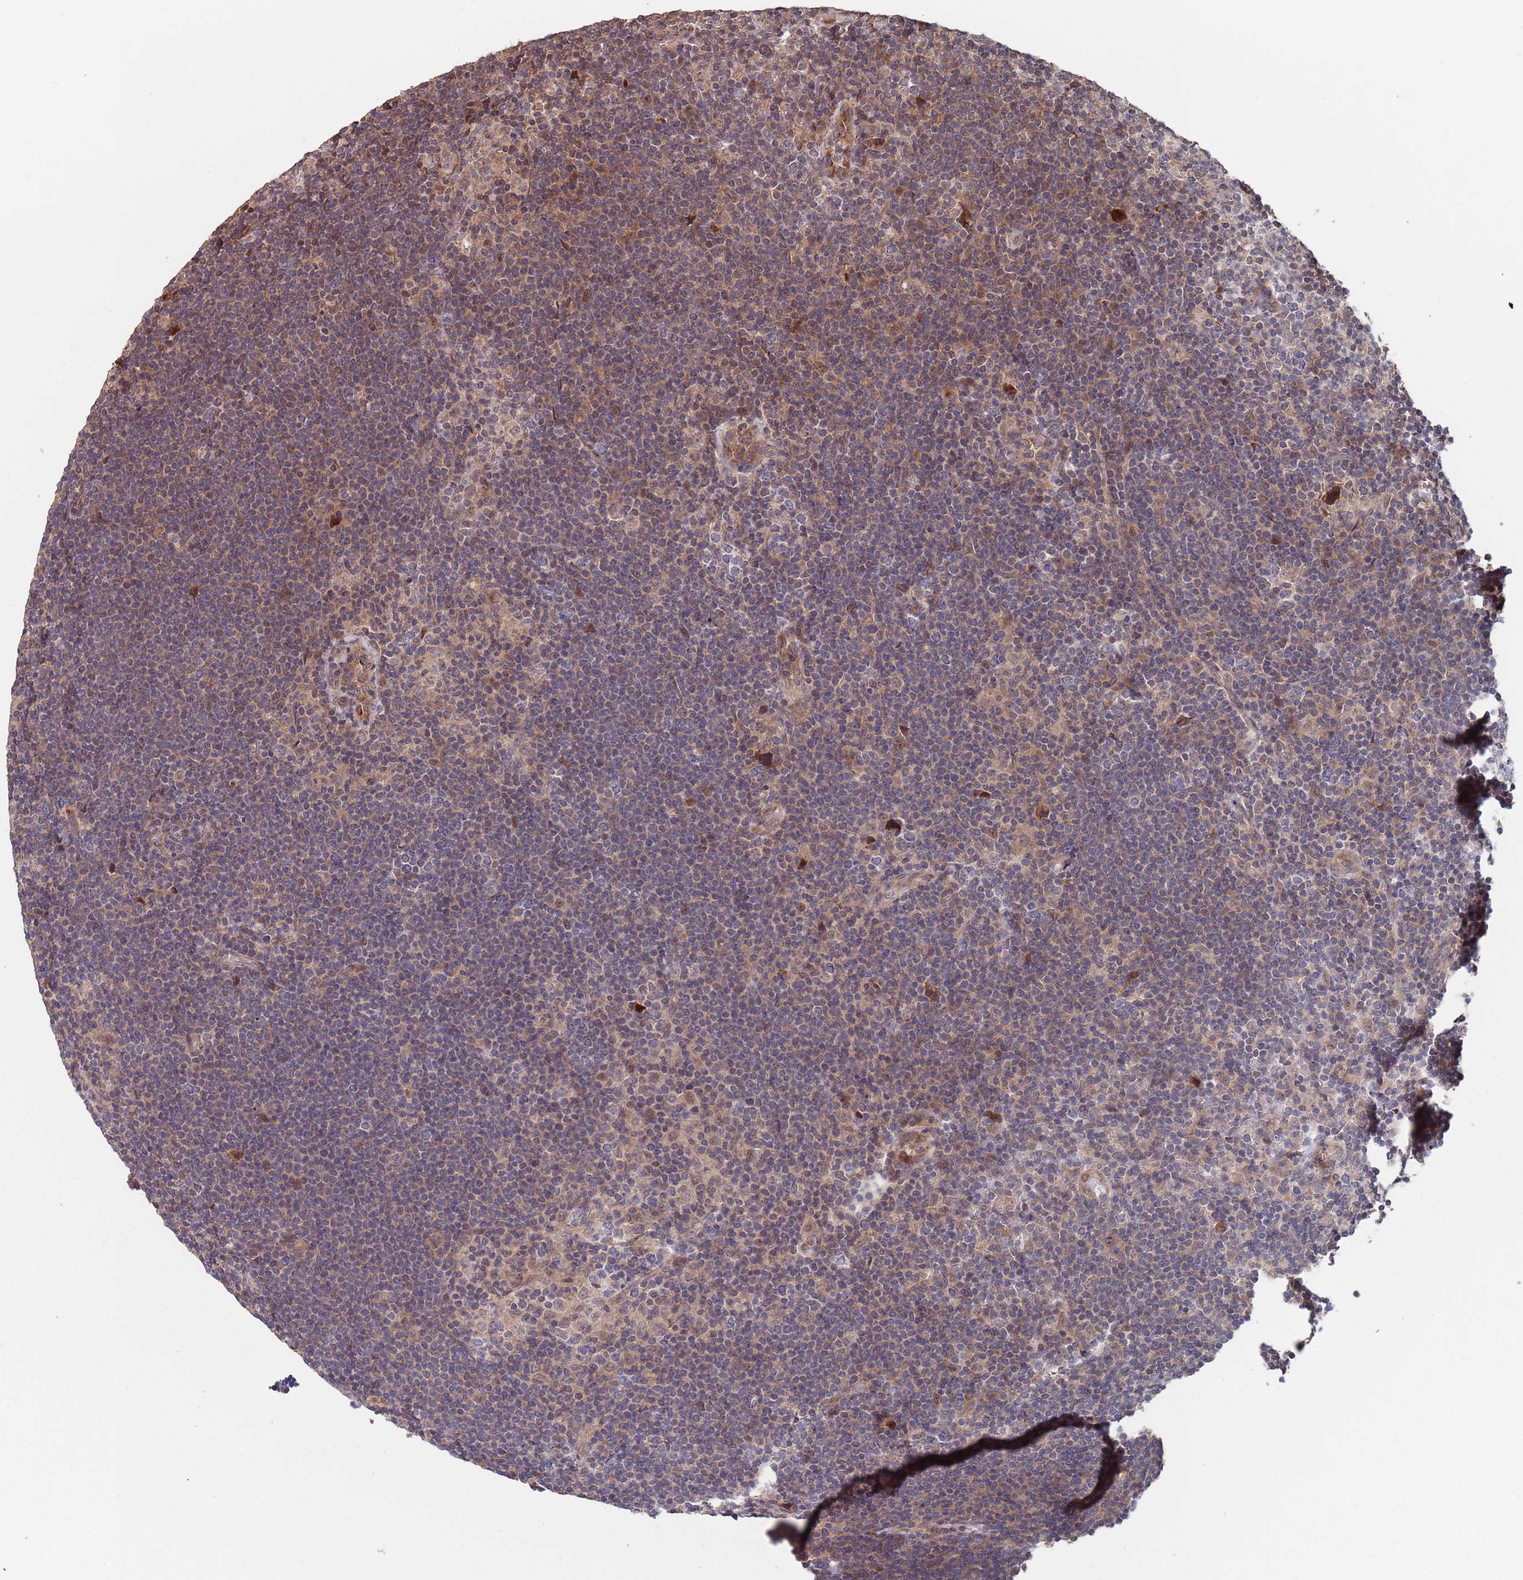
{"staining": {"intensity": "weak", "quantity": "<25%", "location": "cytoplasmic/membranous"}, "tissue": "lymphoma", "cell_type": "Tumor cells", "image_type": "cancer", "snomed": [{"axis": "morphology", "description": "Hodgkin's disease, NOS"}, {"axis": "topography", "description": "Lymph node"}], "caption": "Lymphoma stained for a protein using immunohistochemistry reveals no positivity tumor cells.", "gene": "UNC45A", "patient": {"sex": "female", "age": 57}}